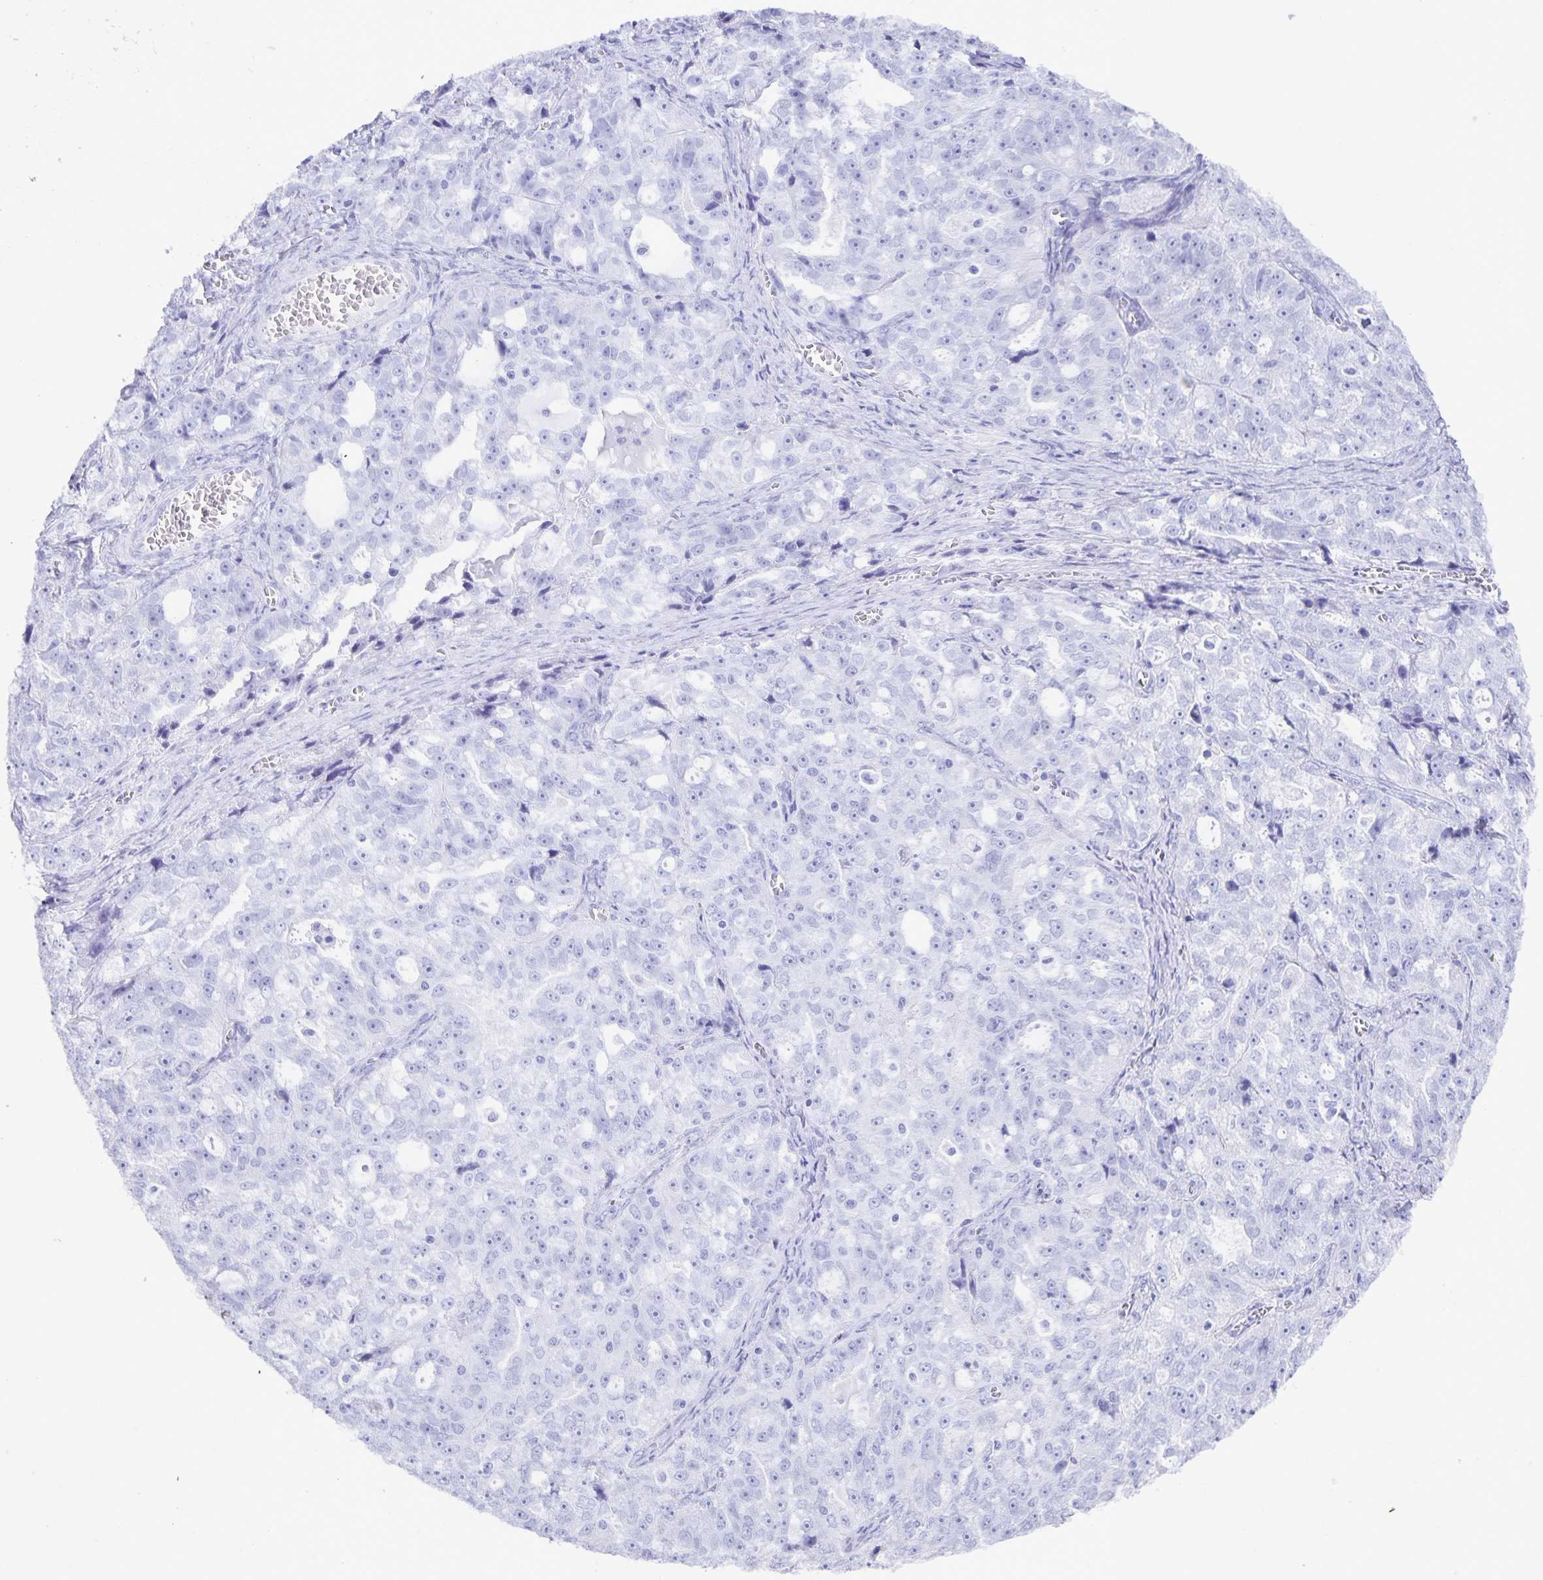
{"staining": {"intensity": "negative", "quantity": "none", "location": "none"}, "tissue": "ovarian cancer", "cell_type": "Tumor cells", "image_type": "cancer", "snomed": [{"axis": "morphology", "description": "Cystadenocarcinoma, serous, NOS"}, {"axis": "topography", "description": "Ovary"}], "caption": "This histopathology image is of serous cystadenocarcinoma (ovarian) stained with IHC to label a protein in brown with the nuclei are counter-stained blue. There is no staining in tumor cells. (DAB immunohistochemistry (IHC) visualized using brightfield microscopy, high magnification).", "gene": "AQP4", "patient": {"sex": "female", "age": 51}}